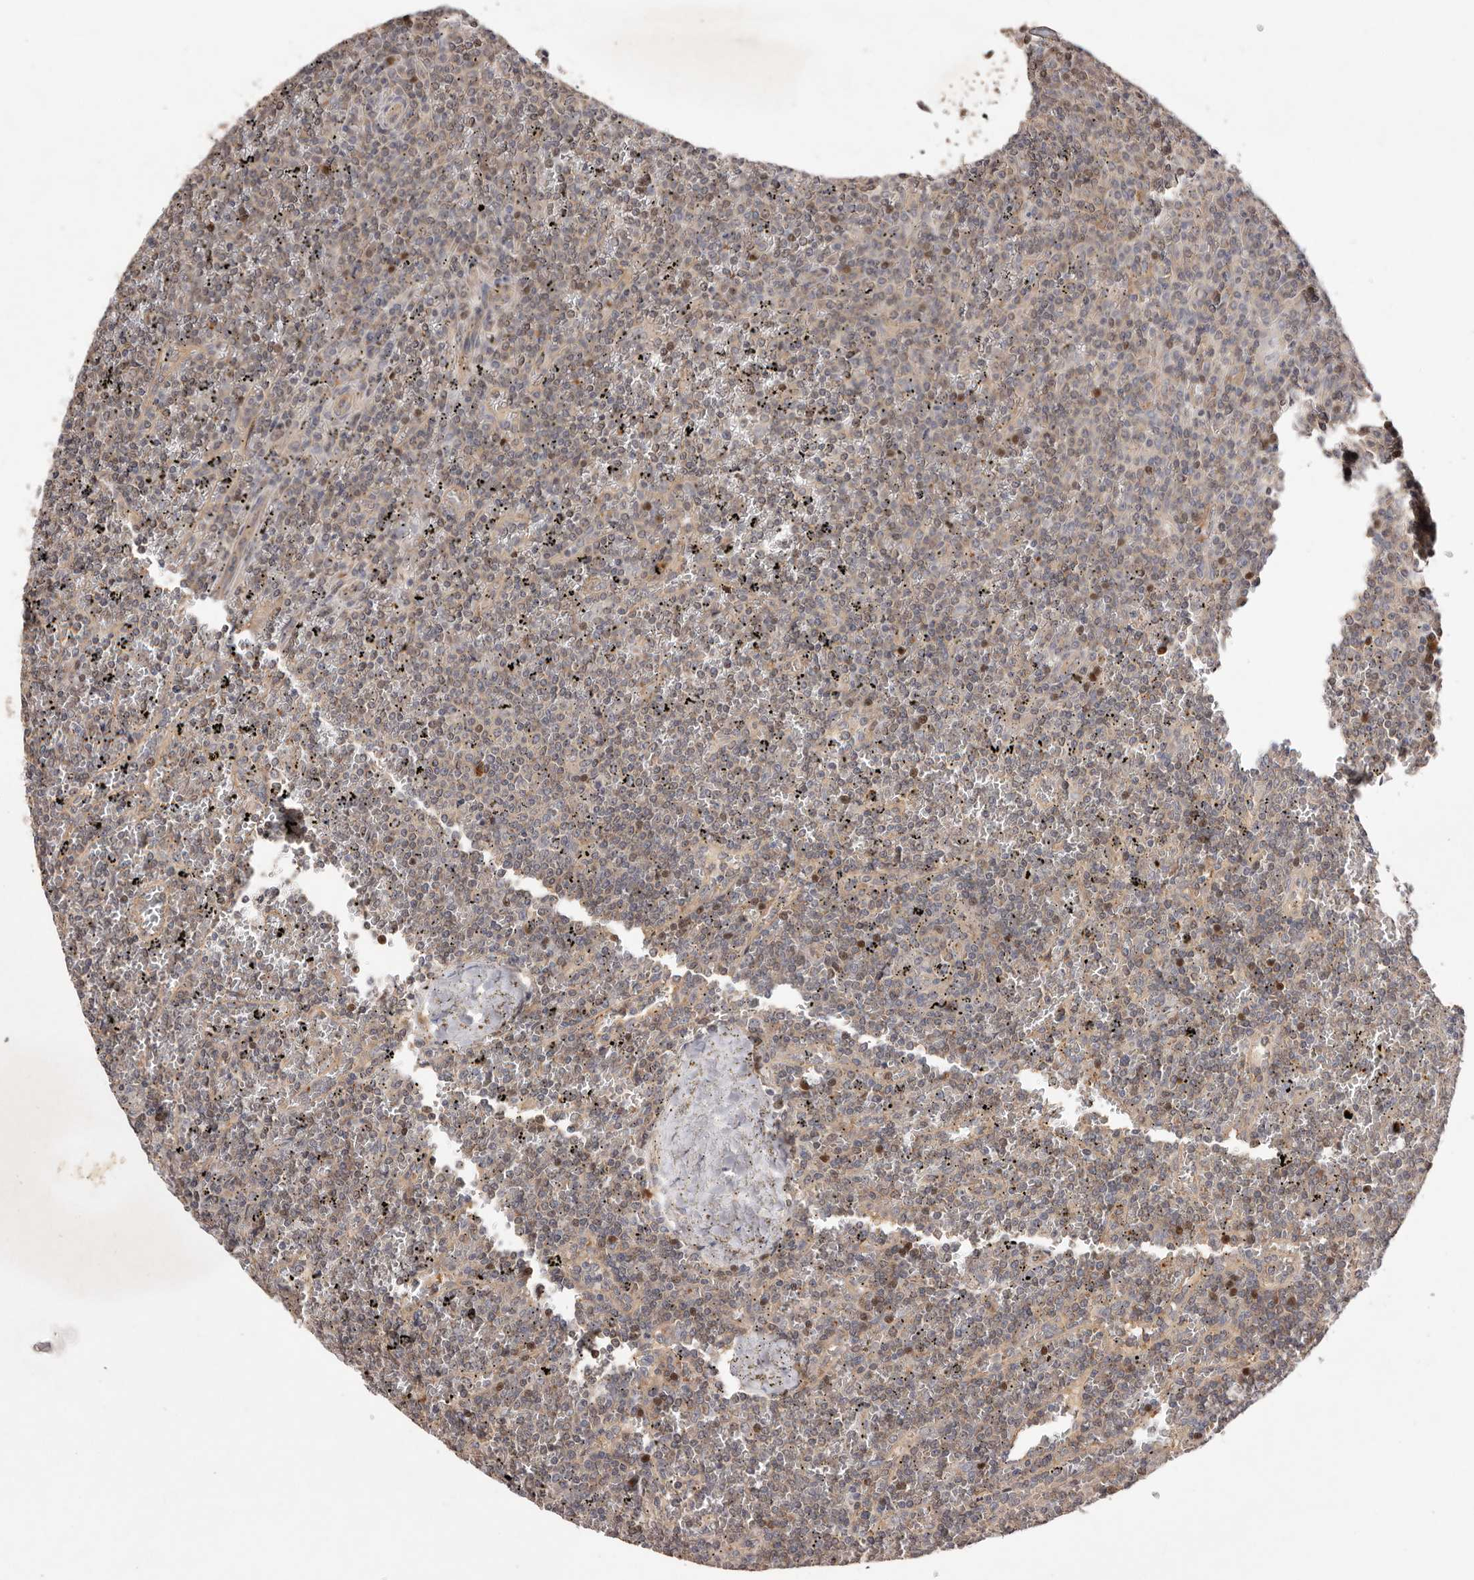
{"staining": {"intensity": "weak", "quantity": "25%-75%", "location": "nuclear"}, "tissue": "lymphoma", "cell_type": "Tumor cells", "image_type": "cancer", "snomed": [{"axis": "morphology", "description": "Malignant lymphoma, non-Hodgkin's type, Low grade"}, {"axis": "topography", "description": "Spleen"}], "caption": "Lymphoma tissue shows weak nuclear positivity in approximately 25%-75% of tumor cells, visualized by immunohistochemistry.", "gene": "DOP1A", "patient": {"sex": "female", "age": 19}}